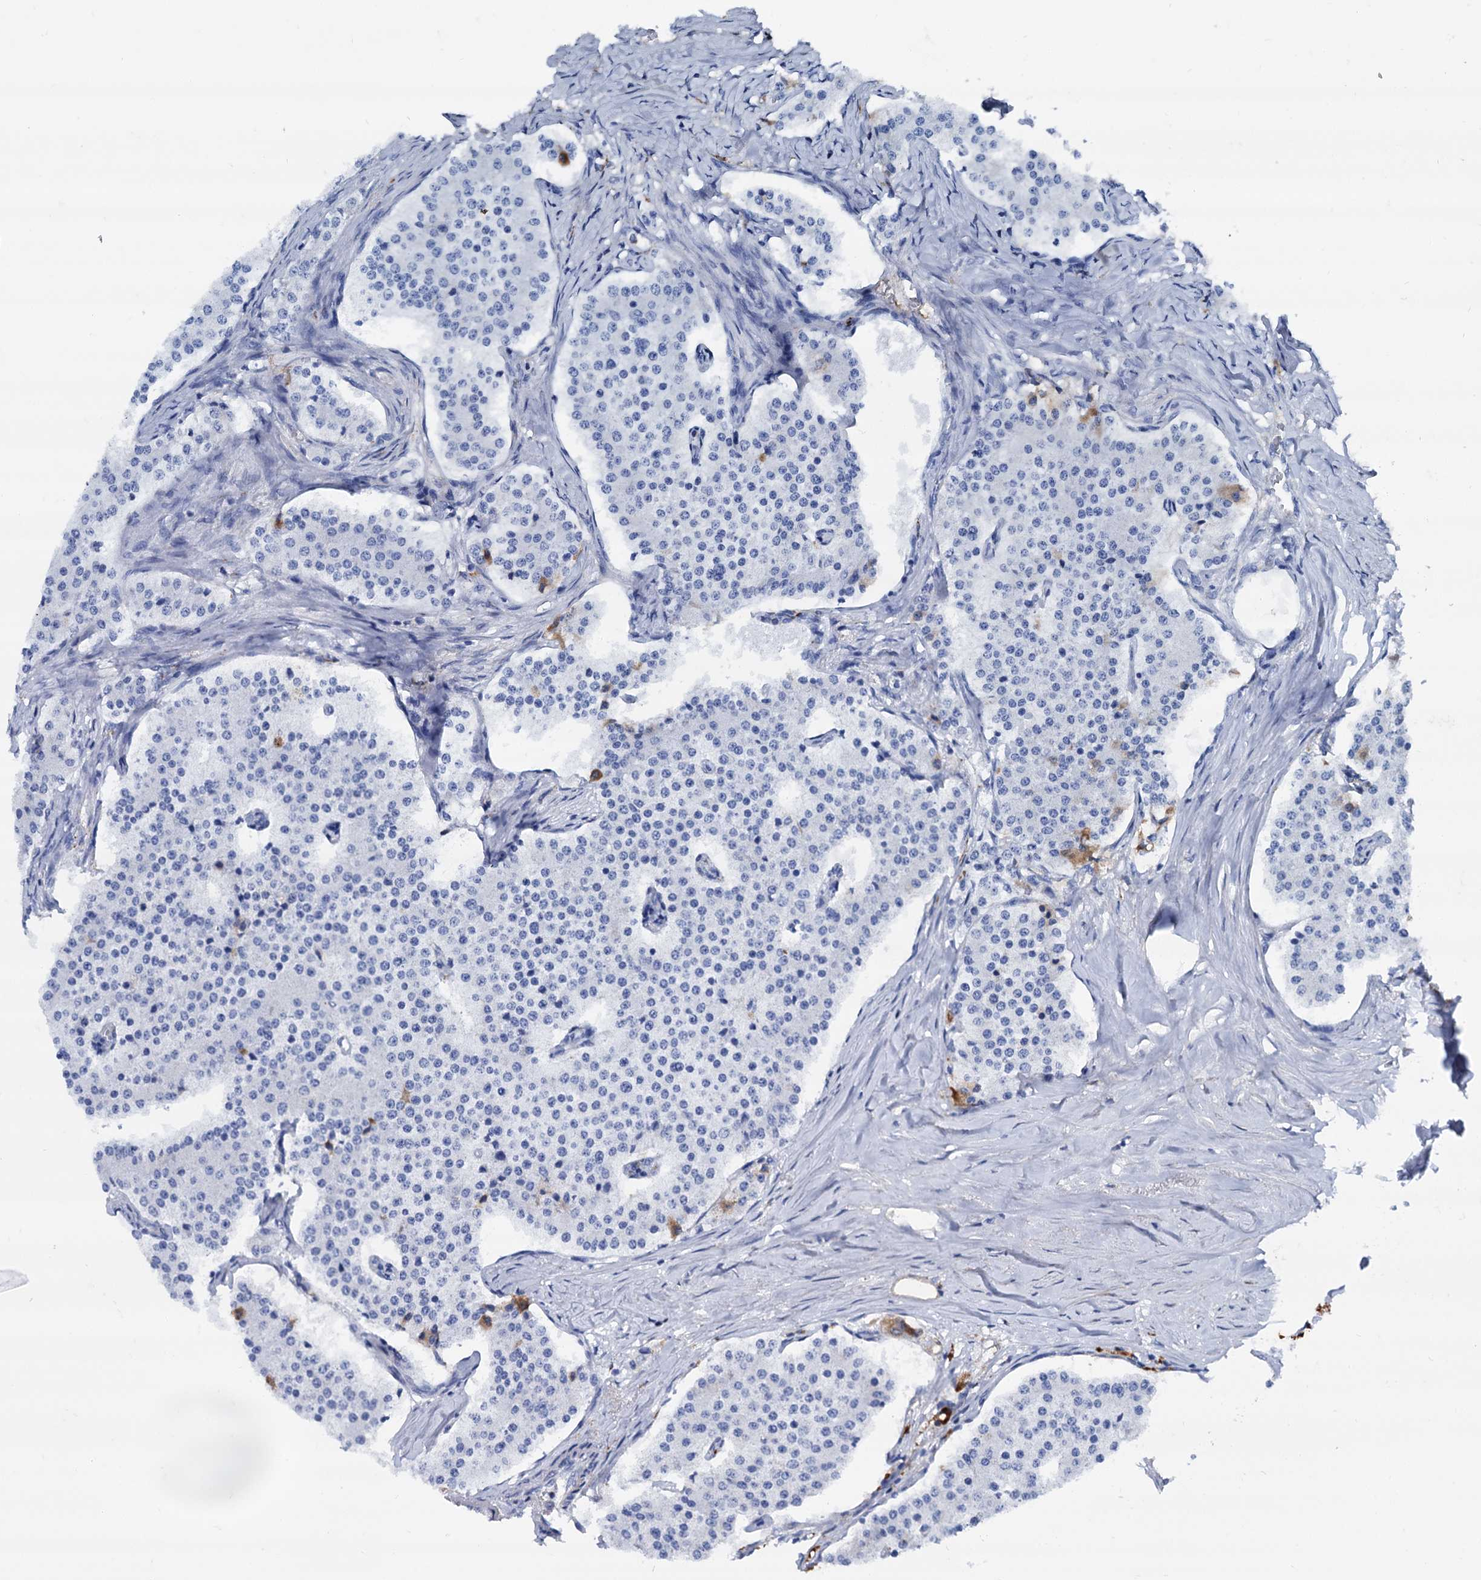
{"staining": {"intensity": "negative", "quantity": "none", "location": "none"}, "tissue": "carcinoid", "cell_type": "Tumor cells", "image_type": "cancer", "snomed": [{"axis": "morphology", "description": "Carcinoid, malignant, NOS"}, {"axis": "topography", "description": "Colon"}], "caption": "The IHC micrograph has no significant positivity in tumor cells of carcinoid tissue.", "gene": "APOD", "patient": {"sex": "female", "age": 52}}